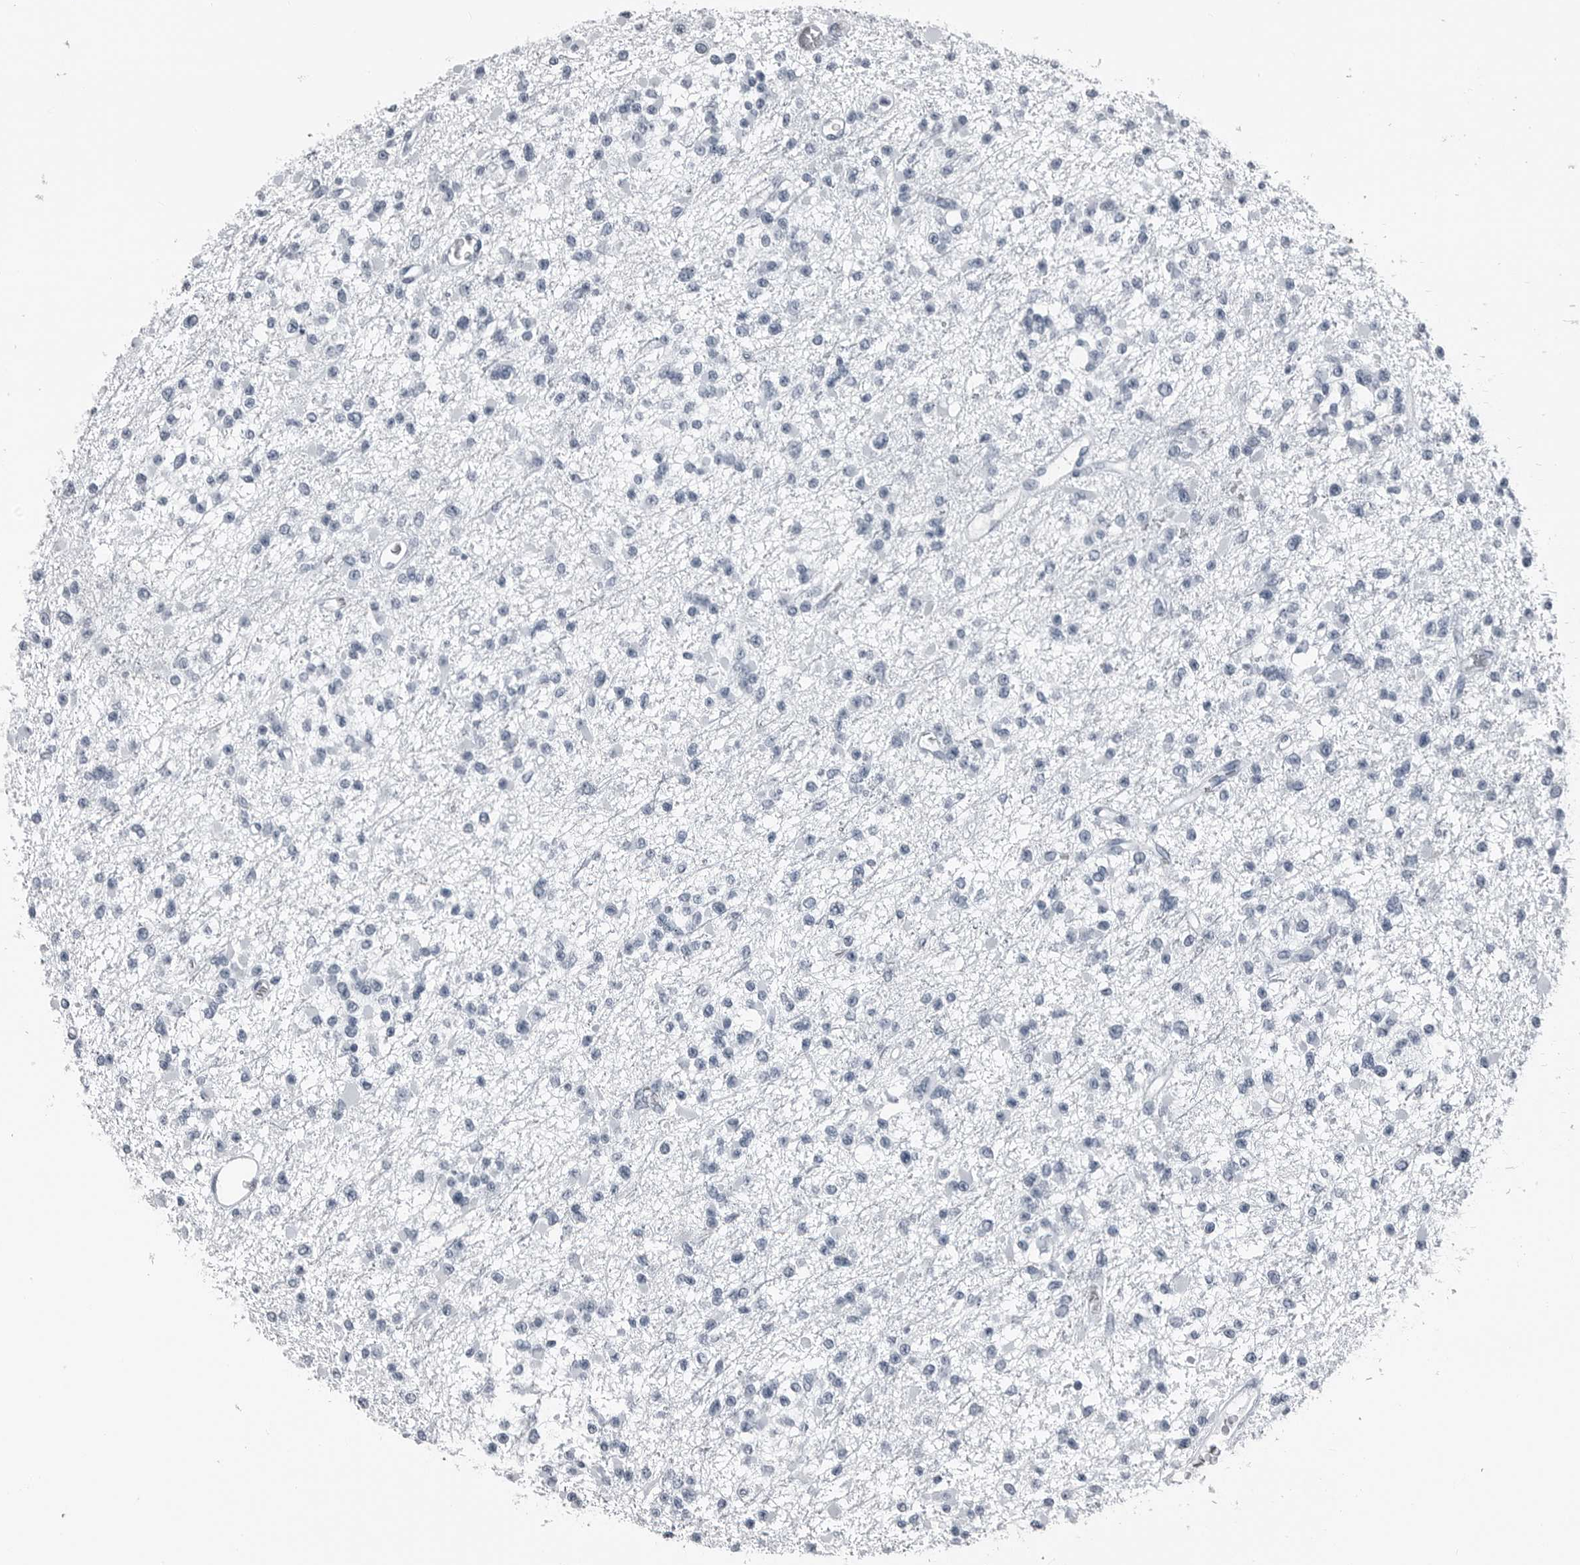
{"staining": {"intensity": "negative", "quantity": "none", "location": "none"}, "tissue": "glioma", "cell_type": "Tumor cells", "image_type": "cancer", "snomed": [{"axis": "morphology", "description": "Glioma, malignant, Low grade"}, {"axis": "topography", "description": "Brain"}], "caption": "Tumor cells show no significant protein positivity in glioma.", "gene": "SPINK1", "patient": {"sex": "female", "age": 22}}